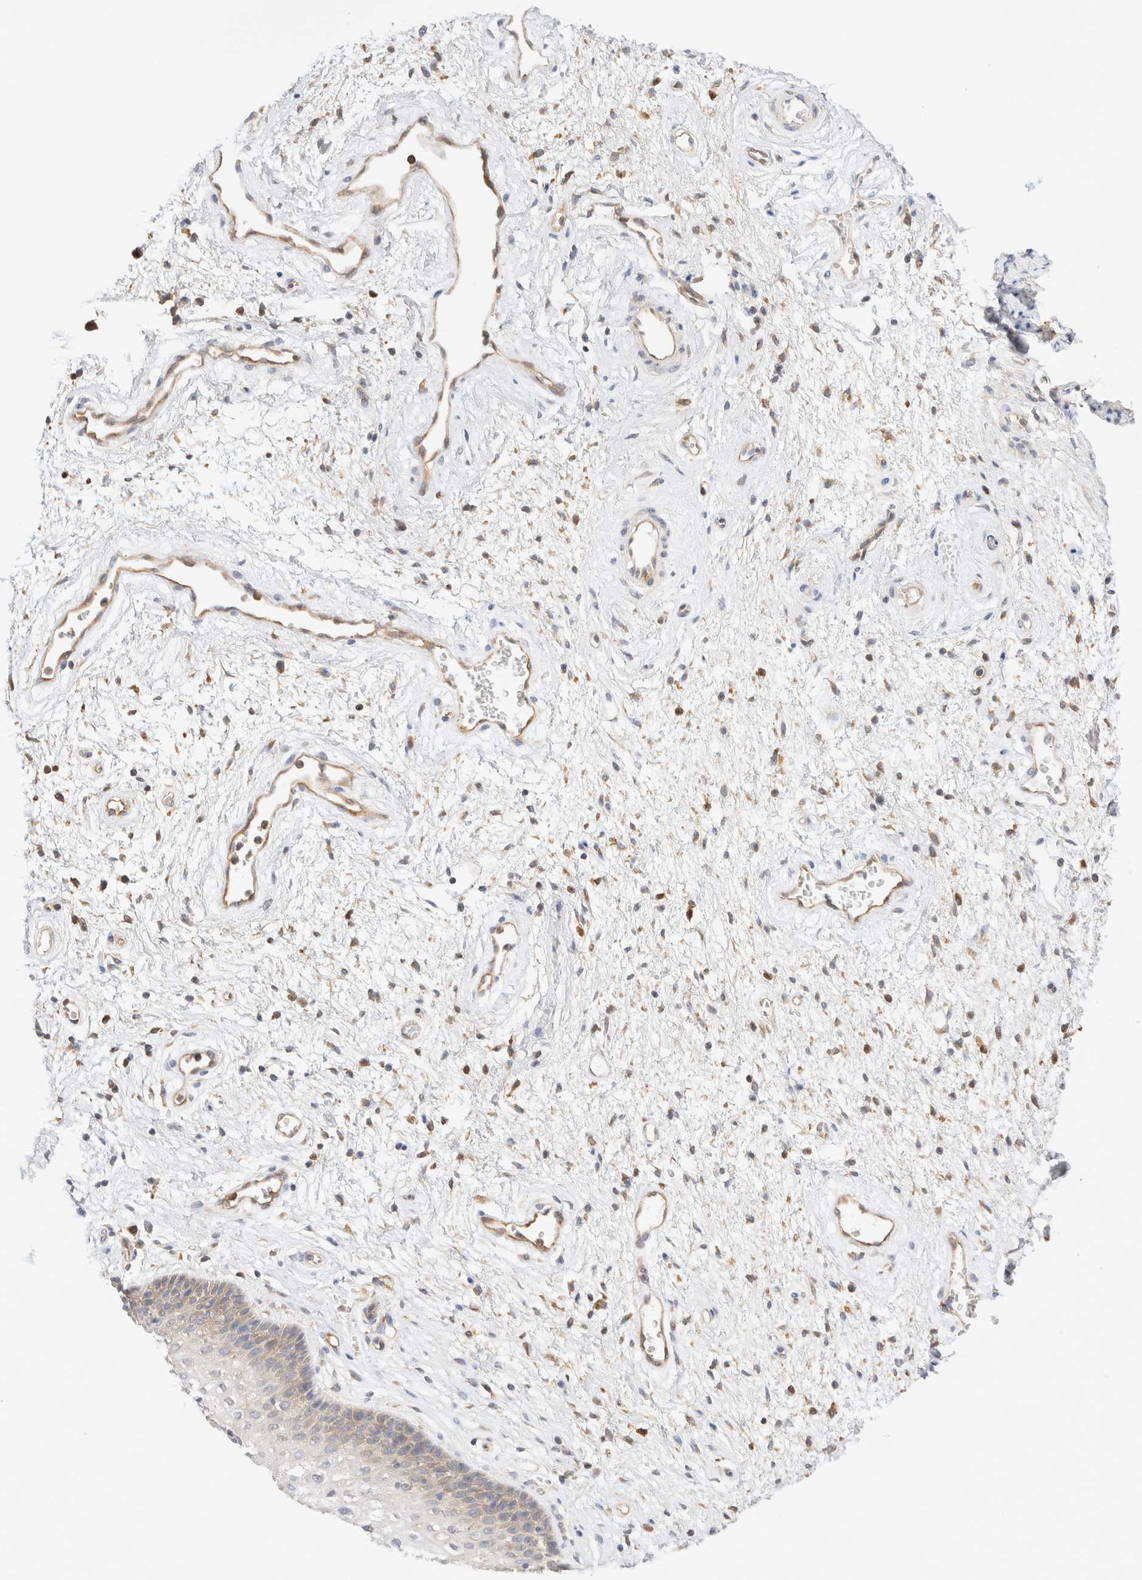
{"staining": {"intensity": "weak", "quantity": "25%-75%", "location": "cytoplasmic/membranous"}, "tissue": "vagina", "cell_type": "Squamous epithelial cells", "image_type": "normal", "snomed": [{"axis": "morphology", "description": "Normal tissue, NOS"}, {"axis": "topography", "description": "Vagina"}], "caption": "Immunohistochemistry (IHC) of normal human vagina exhibits low levels of weak cytoplasmic/membranous positivity in approximately 25%-75% of squamous epithelial cells. (DAB IHC with brightfield microscopy, high magnification).", "gene": "RABEP1", "patient": {"sex": "female", "age": 34}}